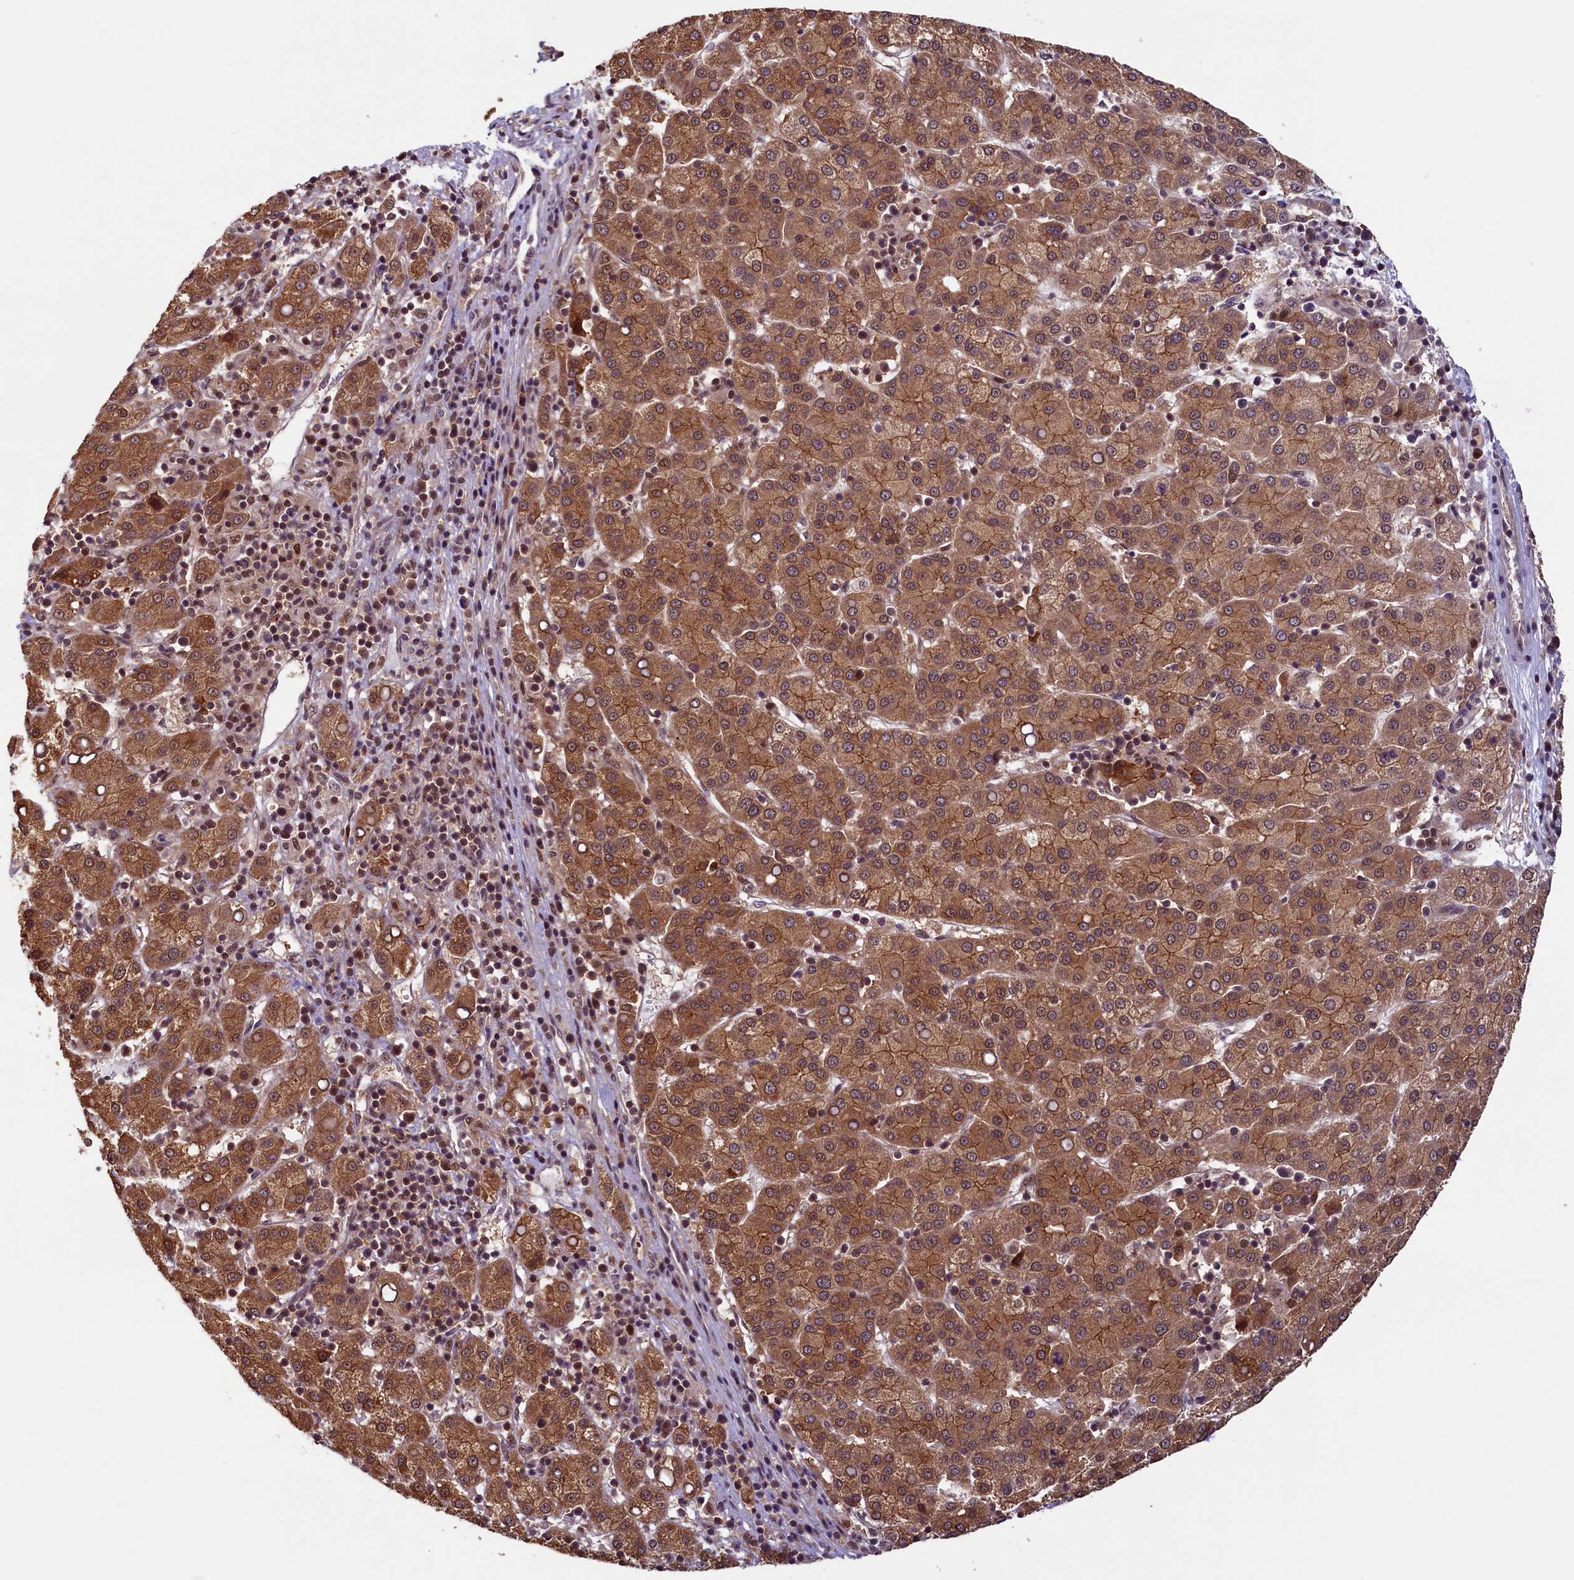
{"staining": {"intensity": "moderate", "quantity": ">75%", "location": "cytoplasmic/membranous,nuclear"}, "tissue": "liver cancer", "cell_type": "Tumor cells", "image_type": "cancer", "snomed": [{"axis": "morphology", "description": "Carcinoma, Hepatocellular, NOS"}, {"axis": "topography", "description": "Liver"}], "caption": "Liver cancer (hepatocellular carcinoma) stained for a protein reveals moderate cytoplasmic/membranous and nuclear positivity in tumor cells.", "gene": "SLC7A6OS", "patient": {"sex": "female", "age": 58}}